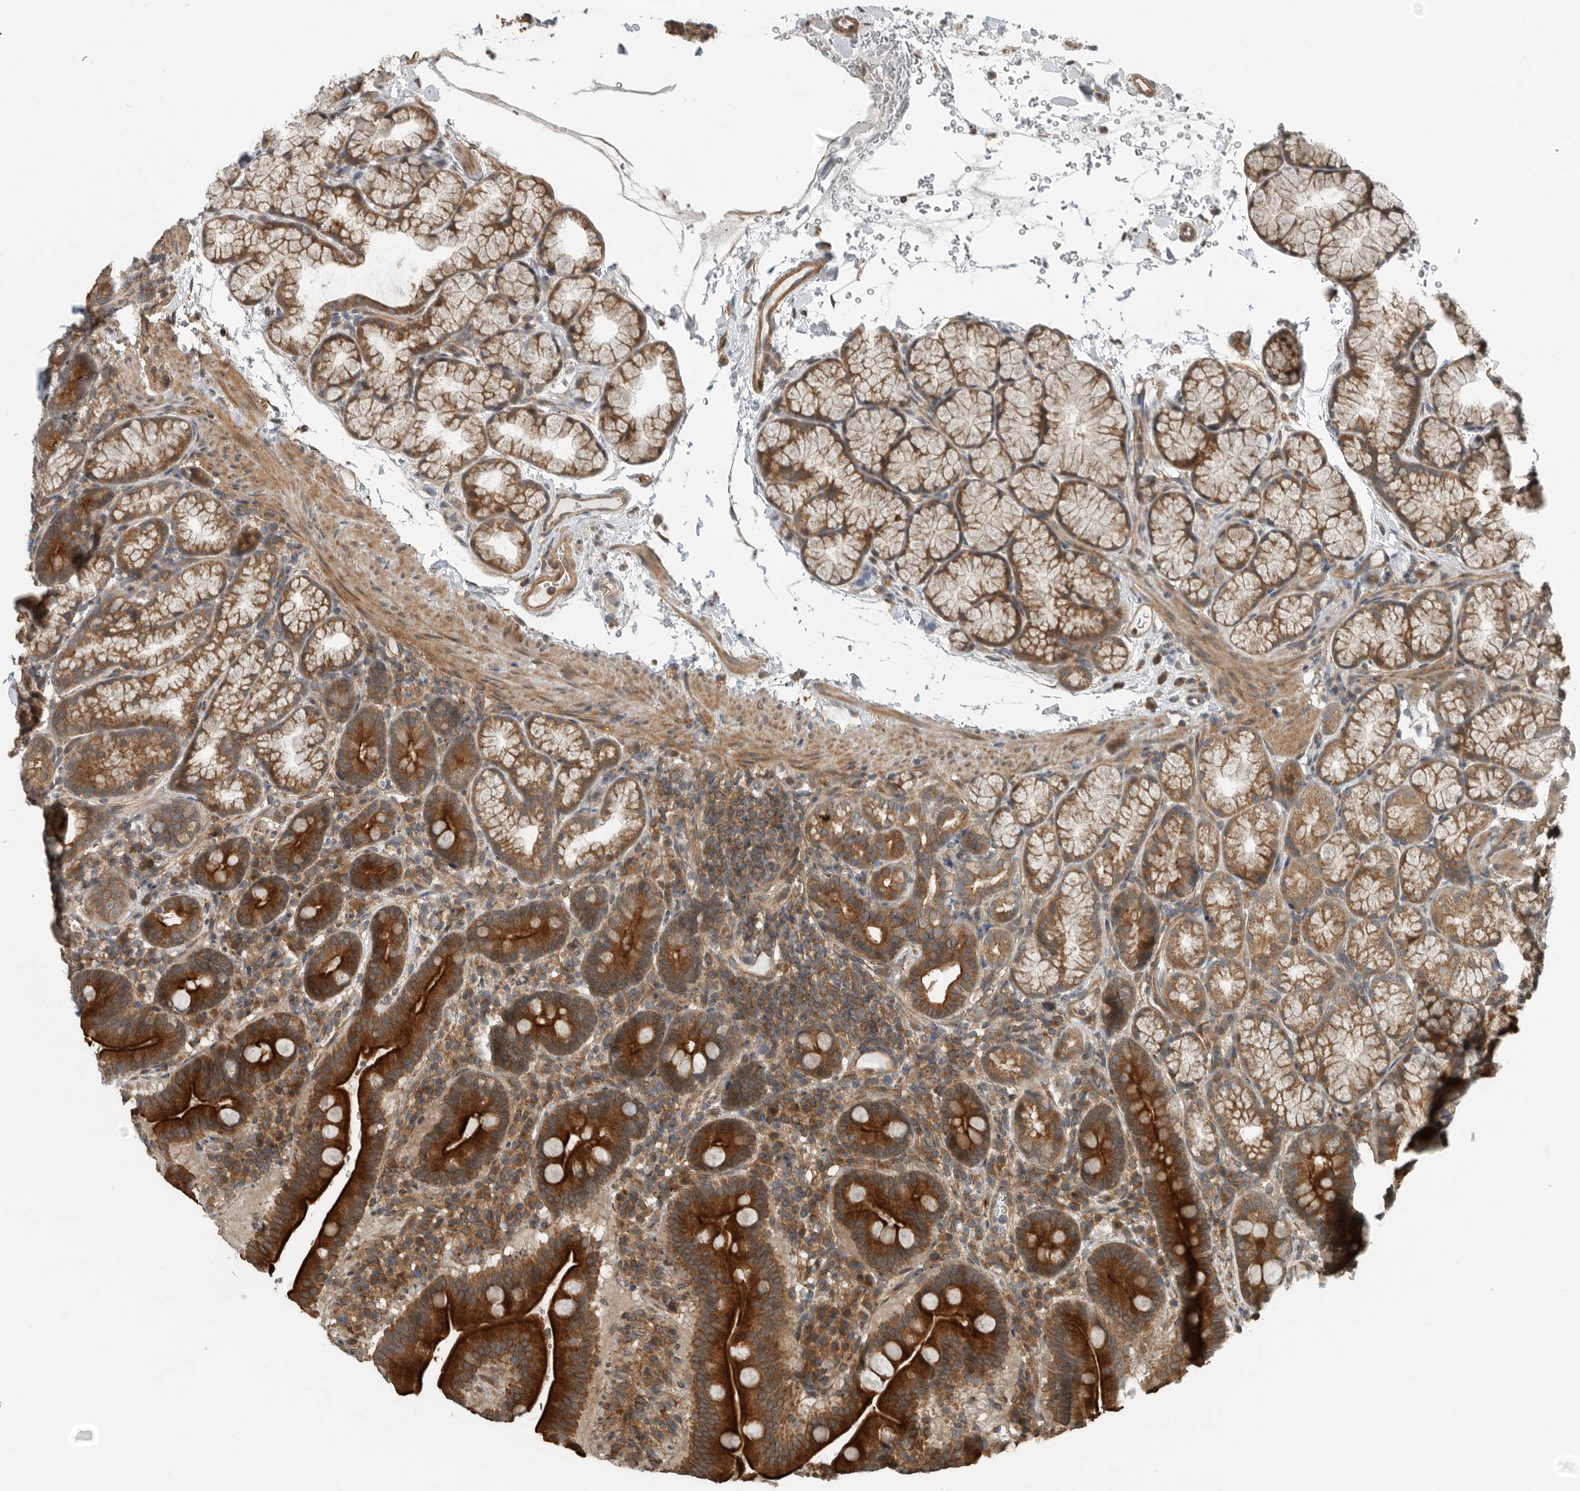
{"staining": {"intensity": "strong", "quantity": ">75%", "location": "cytoplasmic/membranous"}, "tissue": "duodenum", "cell_type": "Glandular cells", "image_type": "normal", "snomed": [{"axis": "morphology", "description": "Normal tissue, NOS"}, {"axis": "topography", "description": "Duodenum"}], "caption": "A brown stain highlights strong cytoplasmic/membranous positivity of a protein in glandular cells of unremarkable duodenum. The staining was performed using DAB (3,3'-diaminobenzidine), with brown indicating positive protein expression. Nuclei are stained blue with hematoxylin.", "gene": "AMFR", "patient": {"sex": "male", "age": 54}}